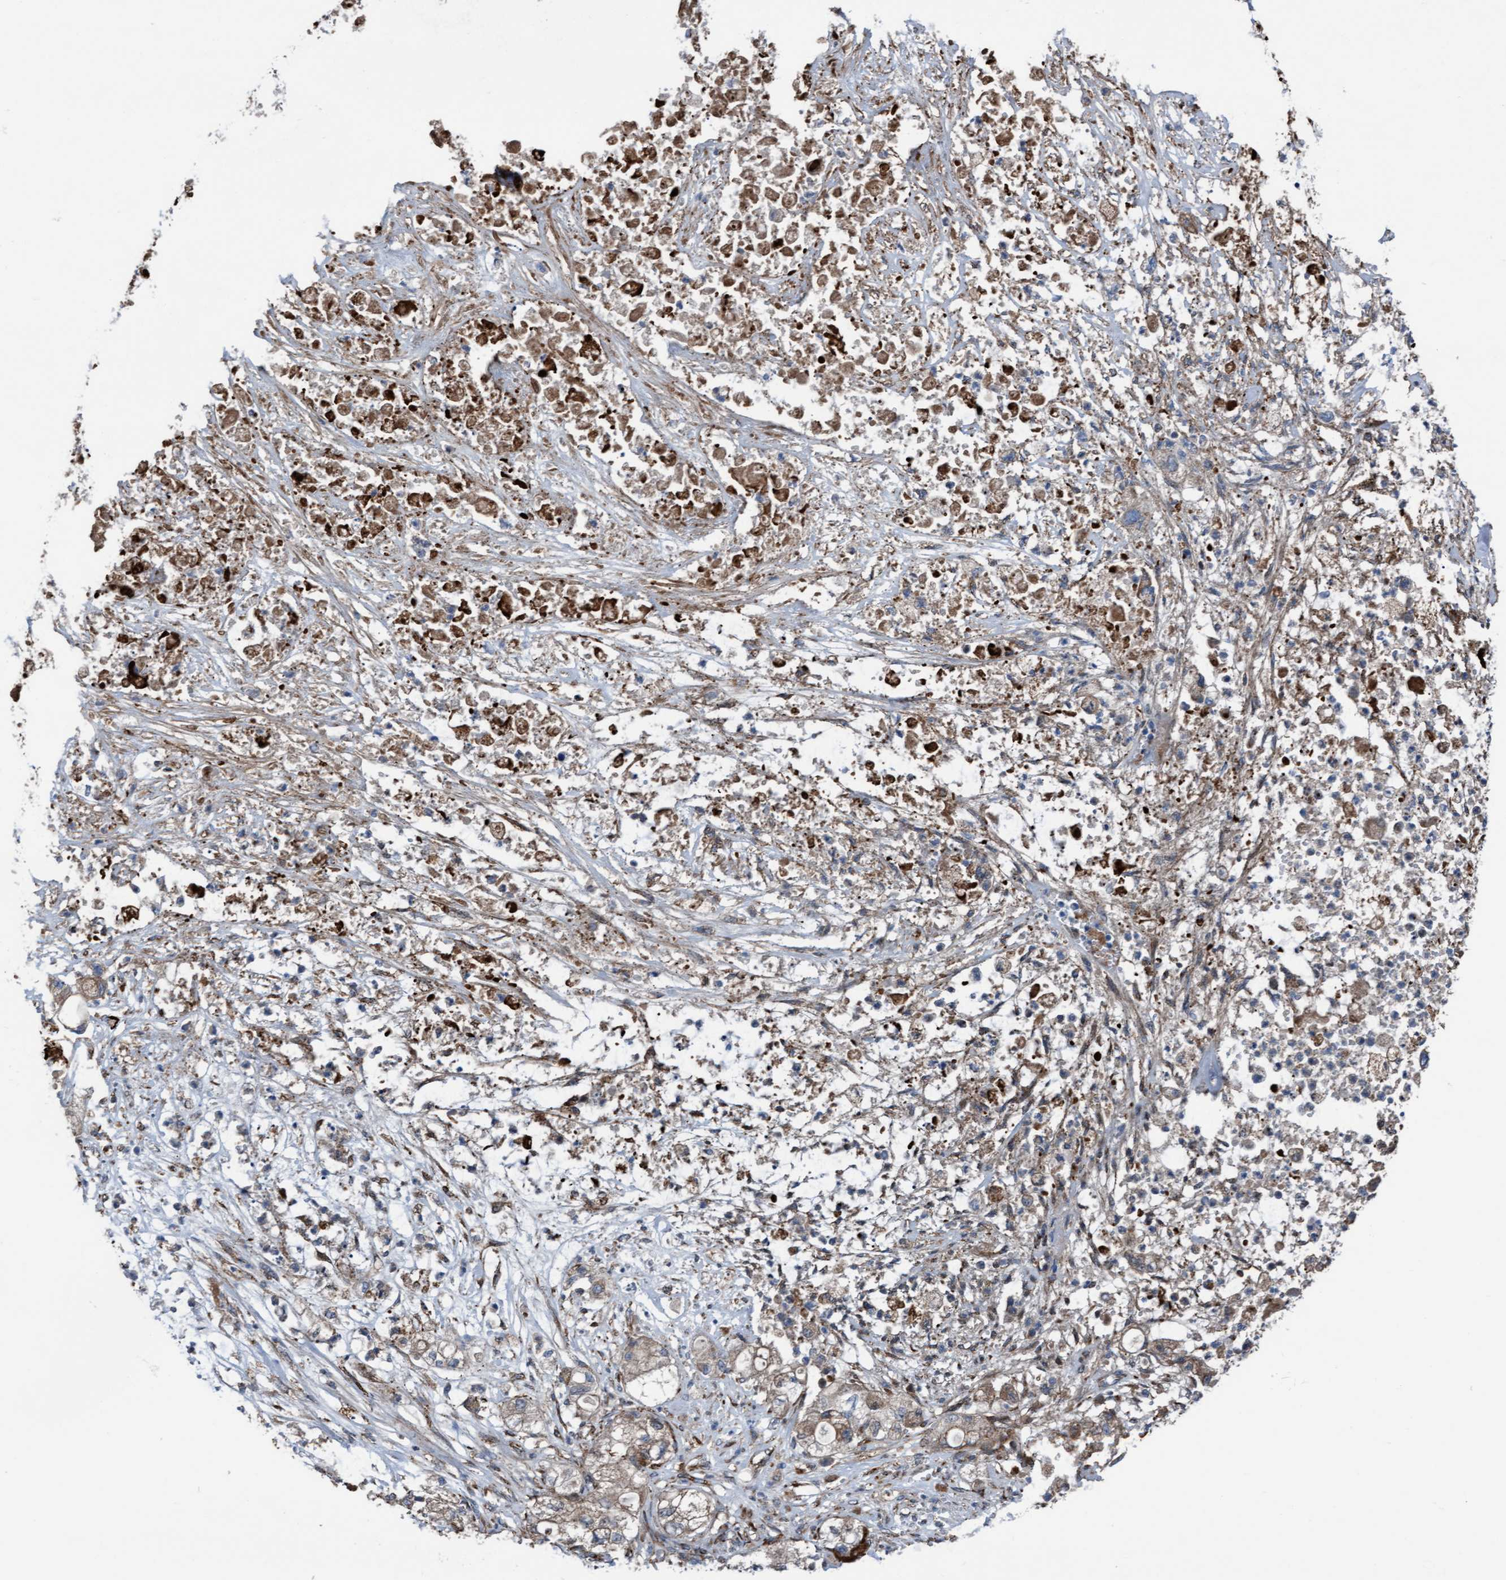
{"staining": {"intensity": "weak", "quantity": "25%-75%", "location": "cytoplasmic/membranous"}, "tissue": "pancreatic cancer", "cell_type": "Tumor cells", "image_type": "cancer", "snomed": [{"axis": "morphology", "description": "Adenocarcinoma, NOS"}, {"axis": "topography", "description": "Pancreas"}], "caption": "Immunohistochemistry histopathology image of neoplastic tissue: pancreatic cancer stained using immunohistochemistry displays low levels of weak protein expression localized specifically in the cytoplasmic/membranous of tumor cells, appearing as a cytoplasmic/membranous brown color.", "gene": "KLHL26", "patient": {"sex": "female", "age": 78}}